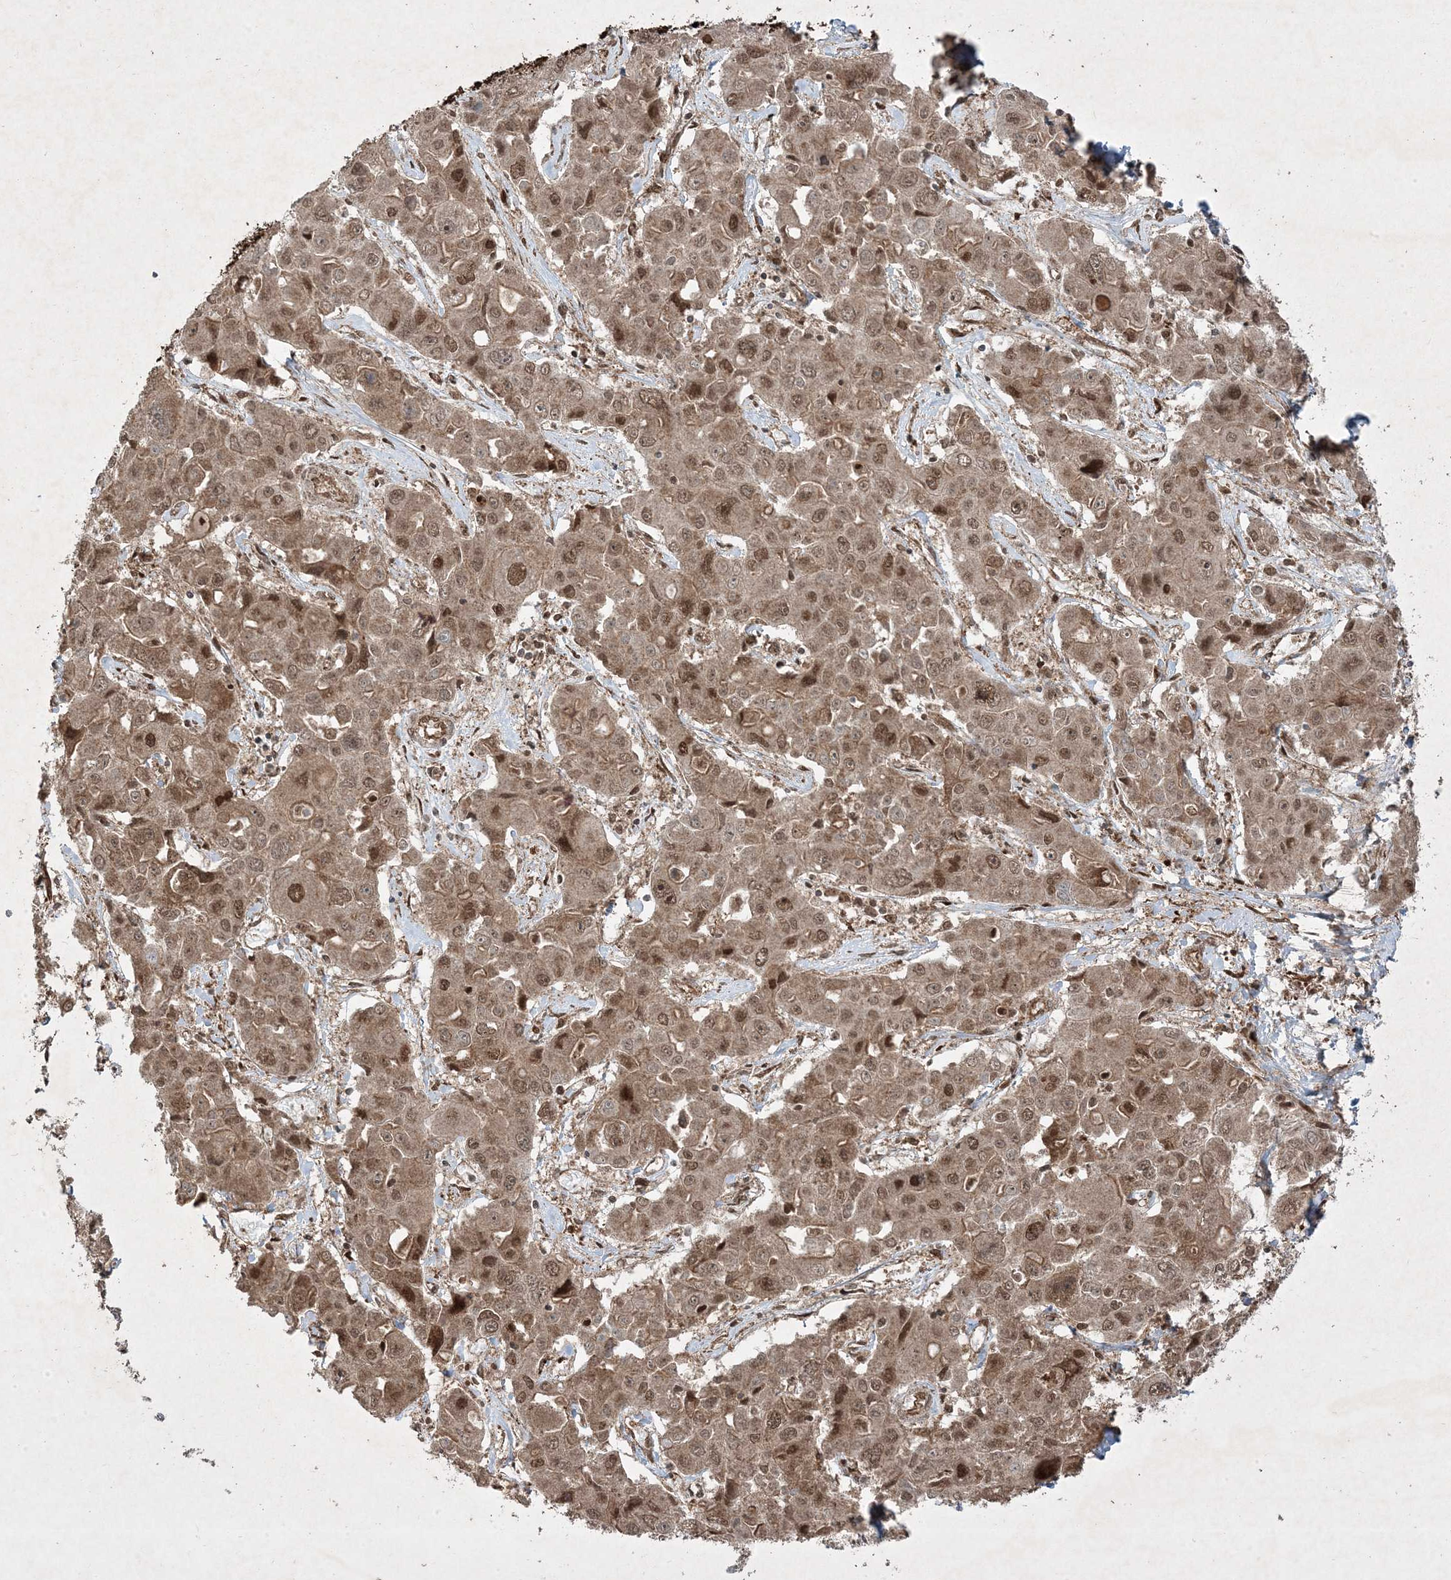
{"staining": {"intensity": "moderate", "quantity": ">75%", "location": "cytoplasmic/membranous,nuclear"}, "tissue": "liver cancer", "cell_type": "Tumor cells", "image_type": "cancer", "snomed": [{"axis": "morphology", "description": "Cholangiocarcinoma"}, {"axis": "topography", "description": "Liver"}], "caption": "Protein expression analysis of liver cholangiocarcinoma displays moderate cytoplasmic/membranous and nuclear positivity in about >75% of tumor cells.", "gene": "PLEKHM2", "patient": {"sex": "male", "age": 67}}